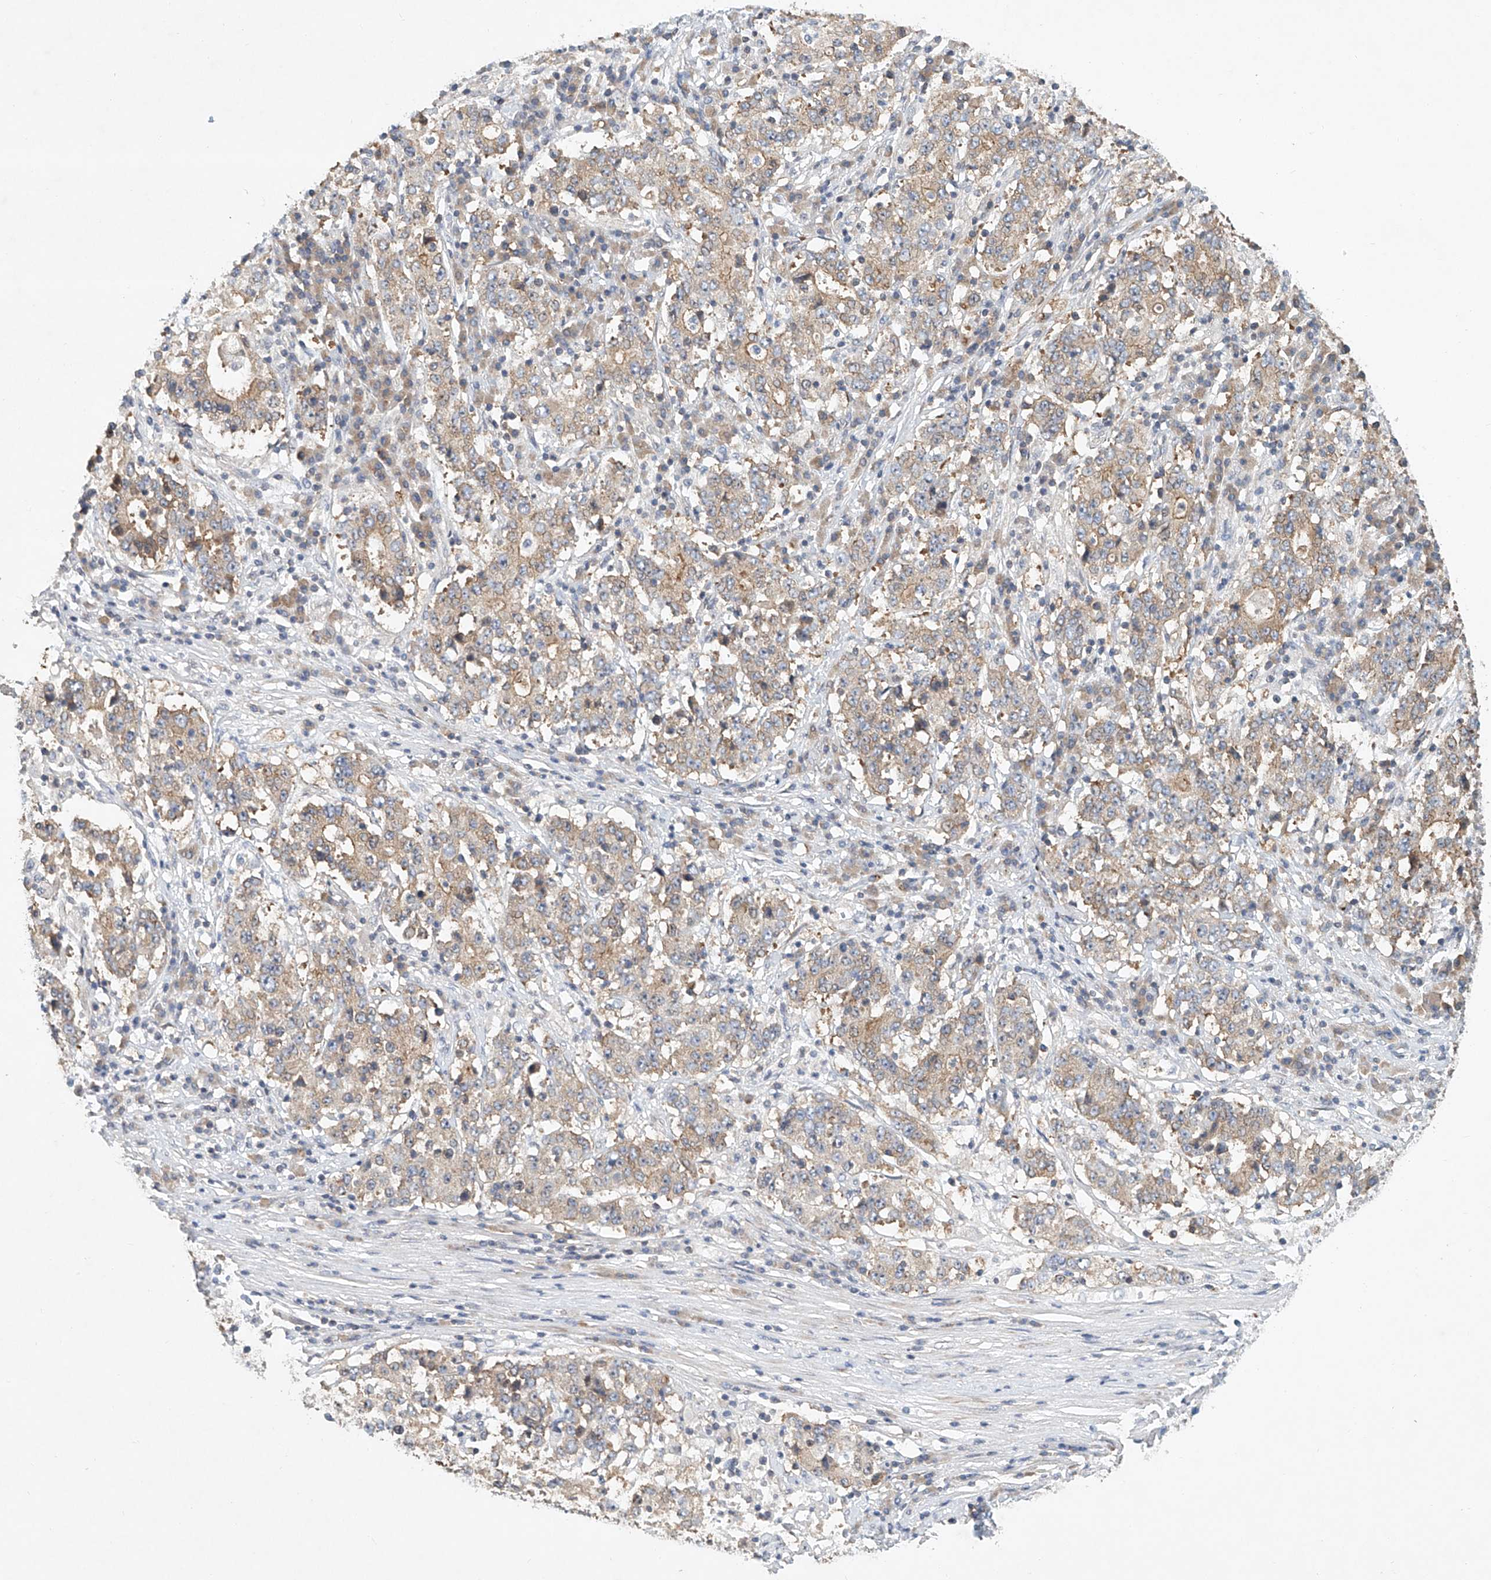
{"staining": {"intensity": "moderate", "quantity": "25%-75%", "location": "cytoplasmic/membranous"}, "tissue": "stomach cancer", "cell_type": "Tumor cells", "image_type": "cancer", "snomed": [{"axis": "morphology", "description": "Adenocarcinoma, NOS"}, {"axis": "topography", "description": "Stomach"}], "caption": "Immunohistochemical staining of stomach adenocarcinoma exhibits medium levels of moderate cytoplasmic/membranous expression in about 25%-75% of tumor cells. The protein is stained brown, and the nuclei are stained in blue (DAB (3,3'-diaminobenzidine) IHC with brightfield microscopy, high magnification).", "gene": "CARMIL1", "patient": {"sex": "male", "age": 59}}